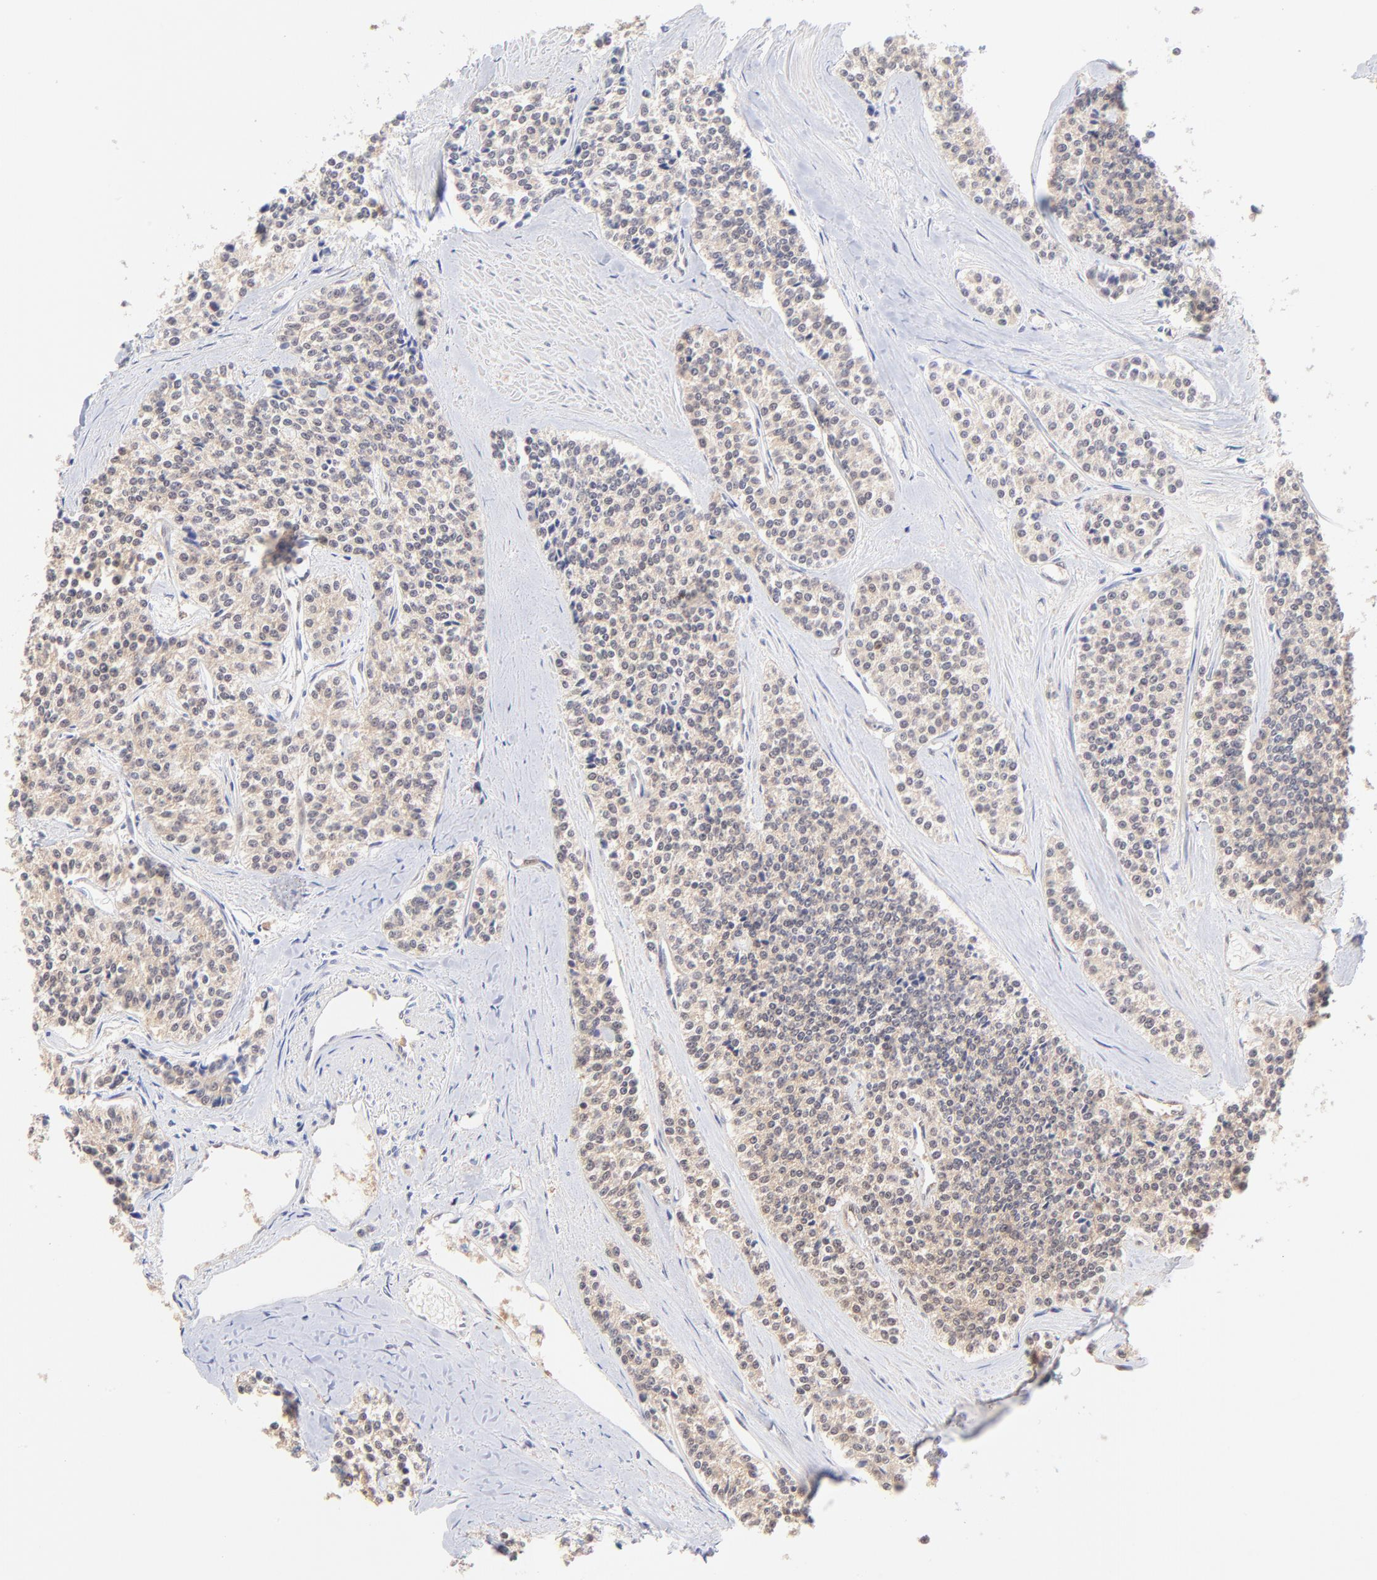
{"staining": {"intensity": "weak", "quantity": ">75%", "location": "cytoplasmic/membranous"}, "tissue": "carcinoid", "cell_type": "Tumor cells", "image_type": "cancer", "snomed": [{"axis": "morphology", "description": "Carcinoid, malignant, NOS"}, {"axis": "topography", "description": "Stomach"}], "caption": "Immunohistochemical staining of carcinoid exhibits weak cytoplasmic/membranous protein staining in approximately >75% of tumor cells. (DAB IHC with brightfield microscopy, high magnification).", "gene": "TXNL1", "patient": {"sex": "female", "age": 76}}